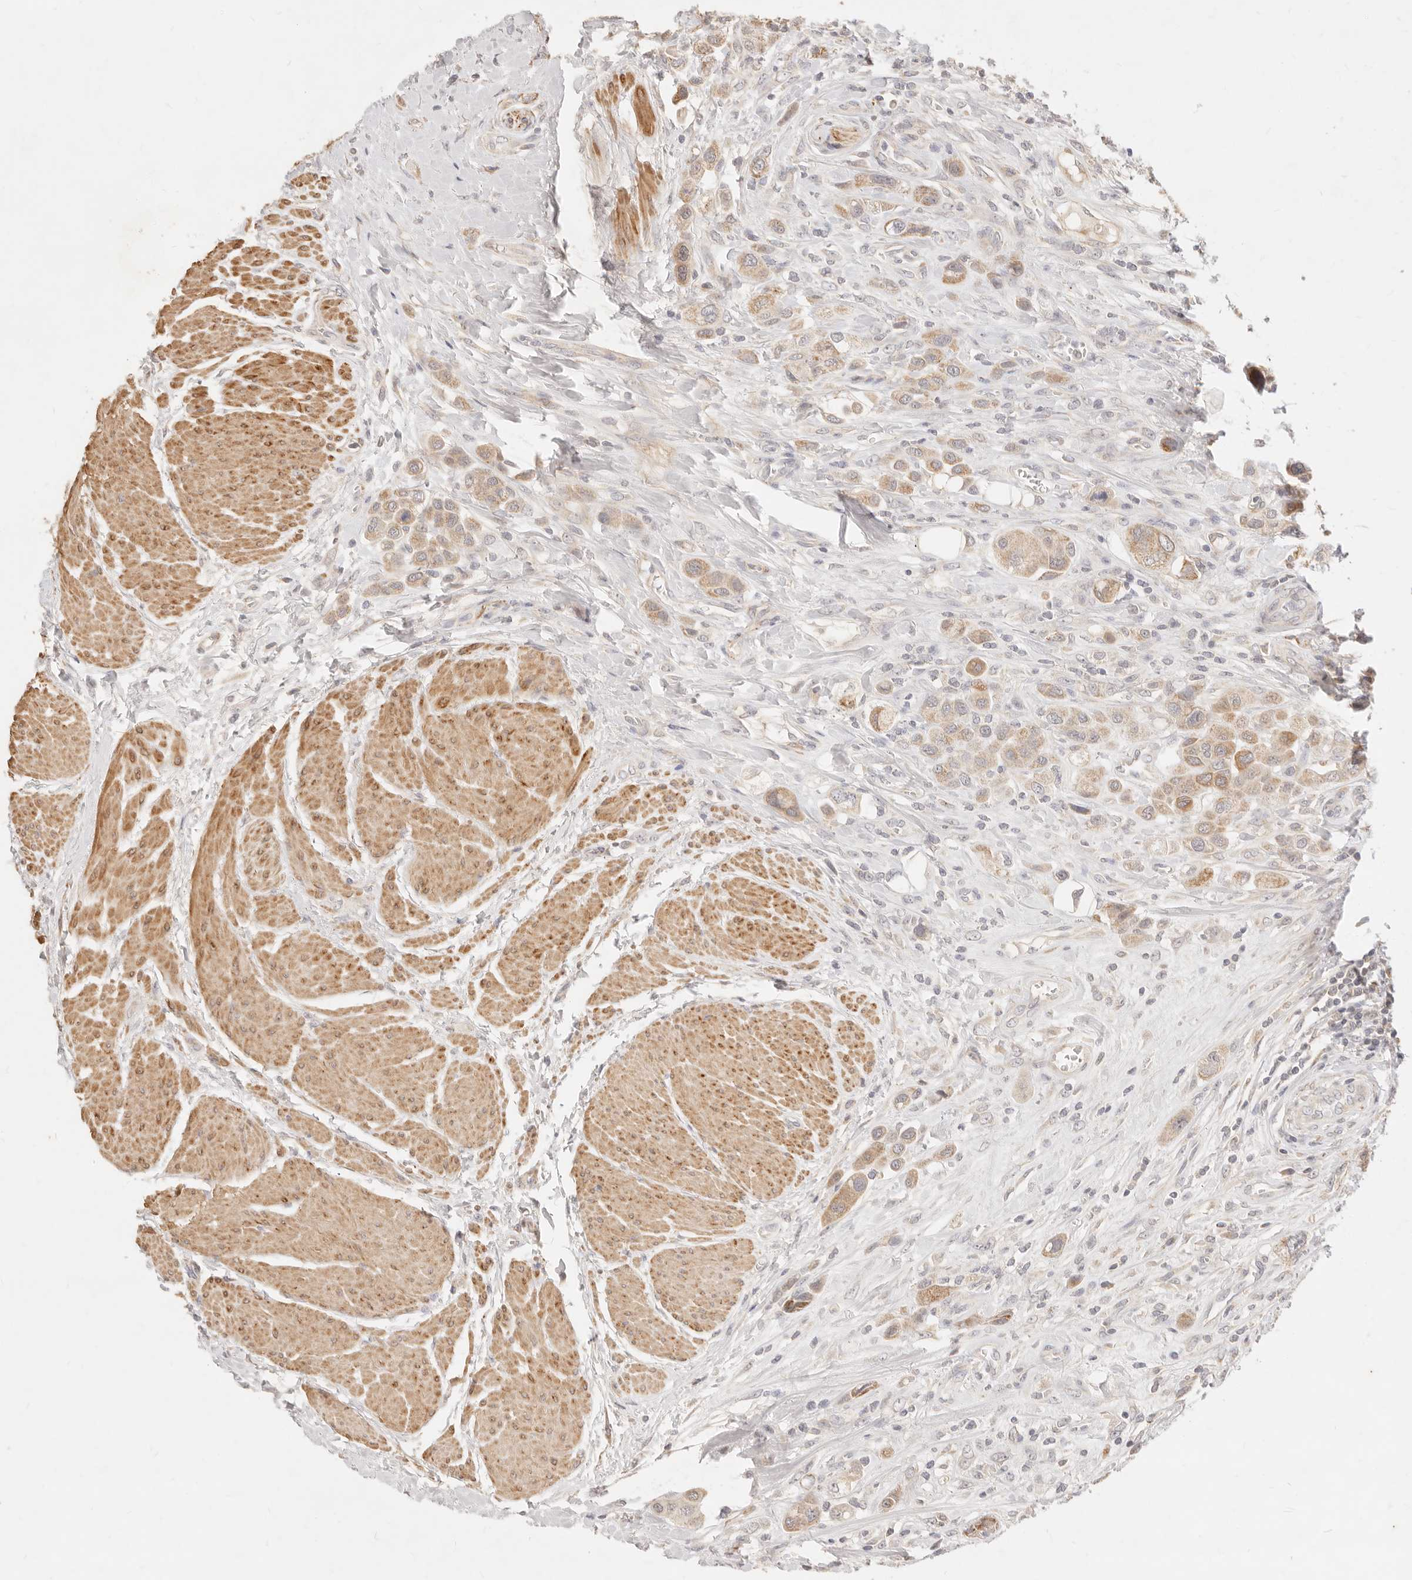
{"staining": {"intensity": "weak", "quantity": "25%-75%", "location": "cytoplasmic/membranous"}, "tissue": "urothelial cancer", "cell_type": "Tumor cells", "image_type": "cancer", "snomed": [{"axis": "morphology", "description": "Urothelial carcinoma, High grade"}, {"axis": "topography", "description": "Urinary bladder"}], "caption": "IHC of urothelial cancer demonstrates low levels of weak cytoplasmic/membranous expression in about 25%-75% of tumor cells. The protein of interest is stained brown, and the nuclei are stained in blue (DAB (3,3'-diaminobenzidine) IHC with brightfield microscopy, high magnification).", "gene": "RUBCNL", "patient": {"sex": "male", "age": 50}}